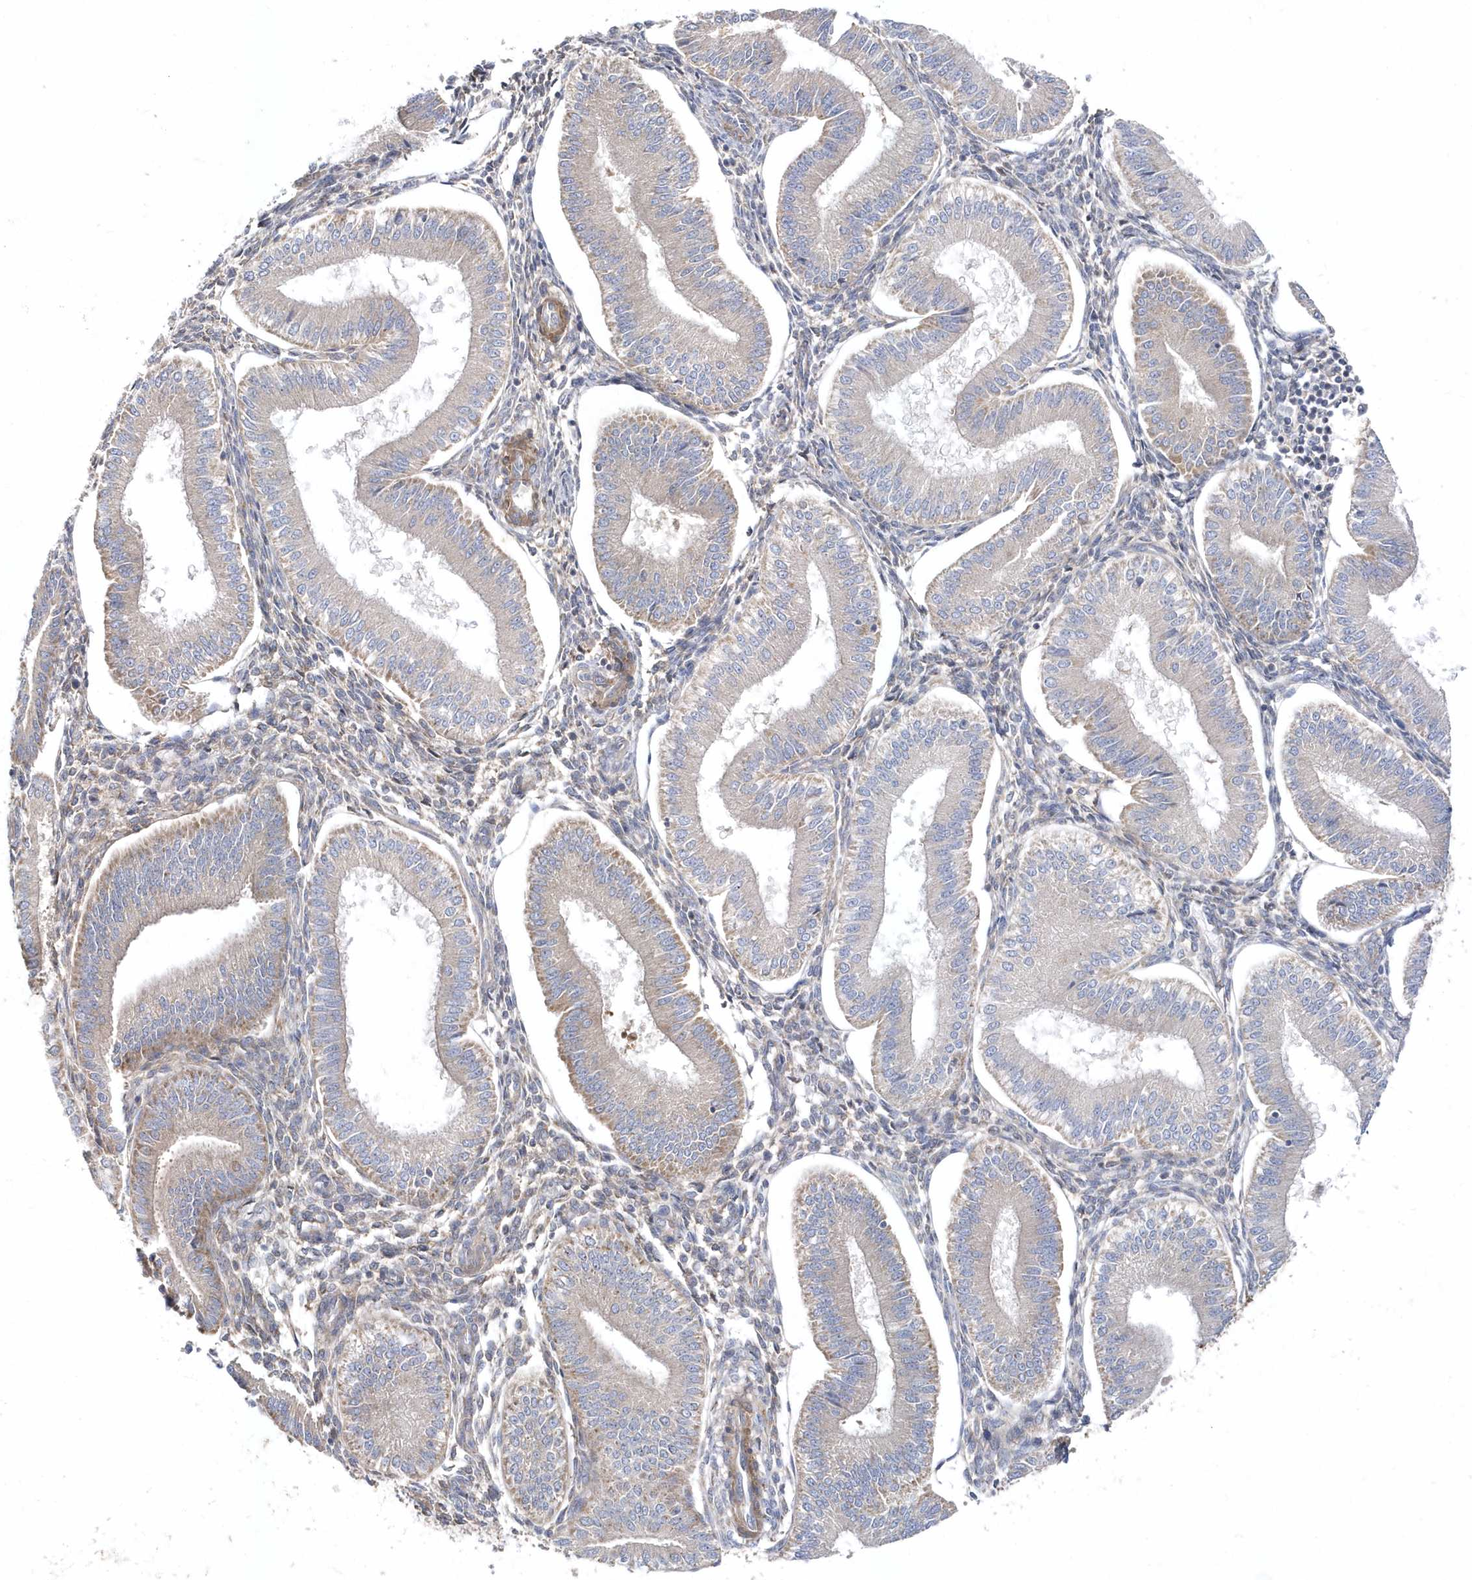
{"staining": {"intensity": "moderate", "quantity": "25%-75%", "location": "cytoplasmic/membranous"}, "tissue": "endometrium", "cell_type": "Cells in endometrial stroma", "image_type": "normal", "snomed": [{"axis": "morphology", "description": "Normal tissue, NOS"}, {"axis": "topography", "description": "Endometrium"}], "caption": "Protein staining by IHC demonstrates moderate cytoplasmic/membranous positivity in approximately 25%-75% of cells in endometrial stroma in normal endometrium.", "gene": "LEXM", "patient": {"sex": "female", "age": 39}}